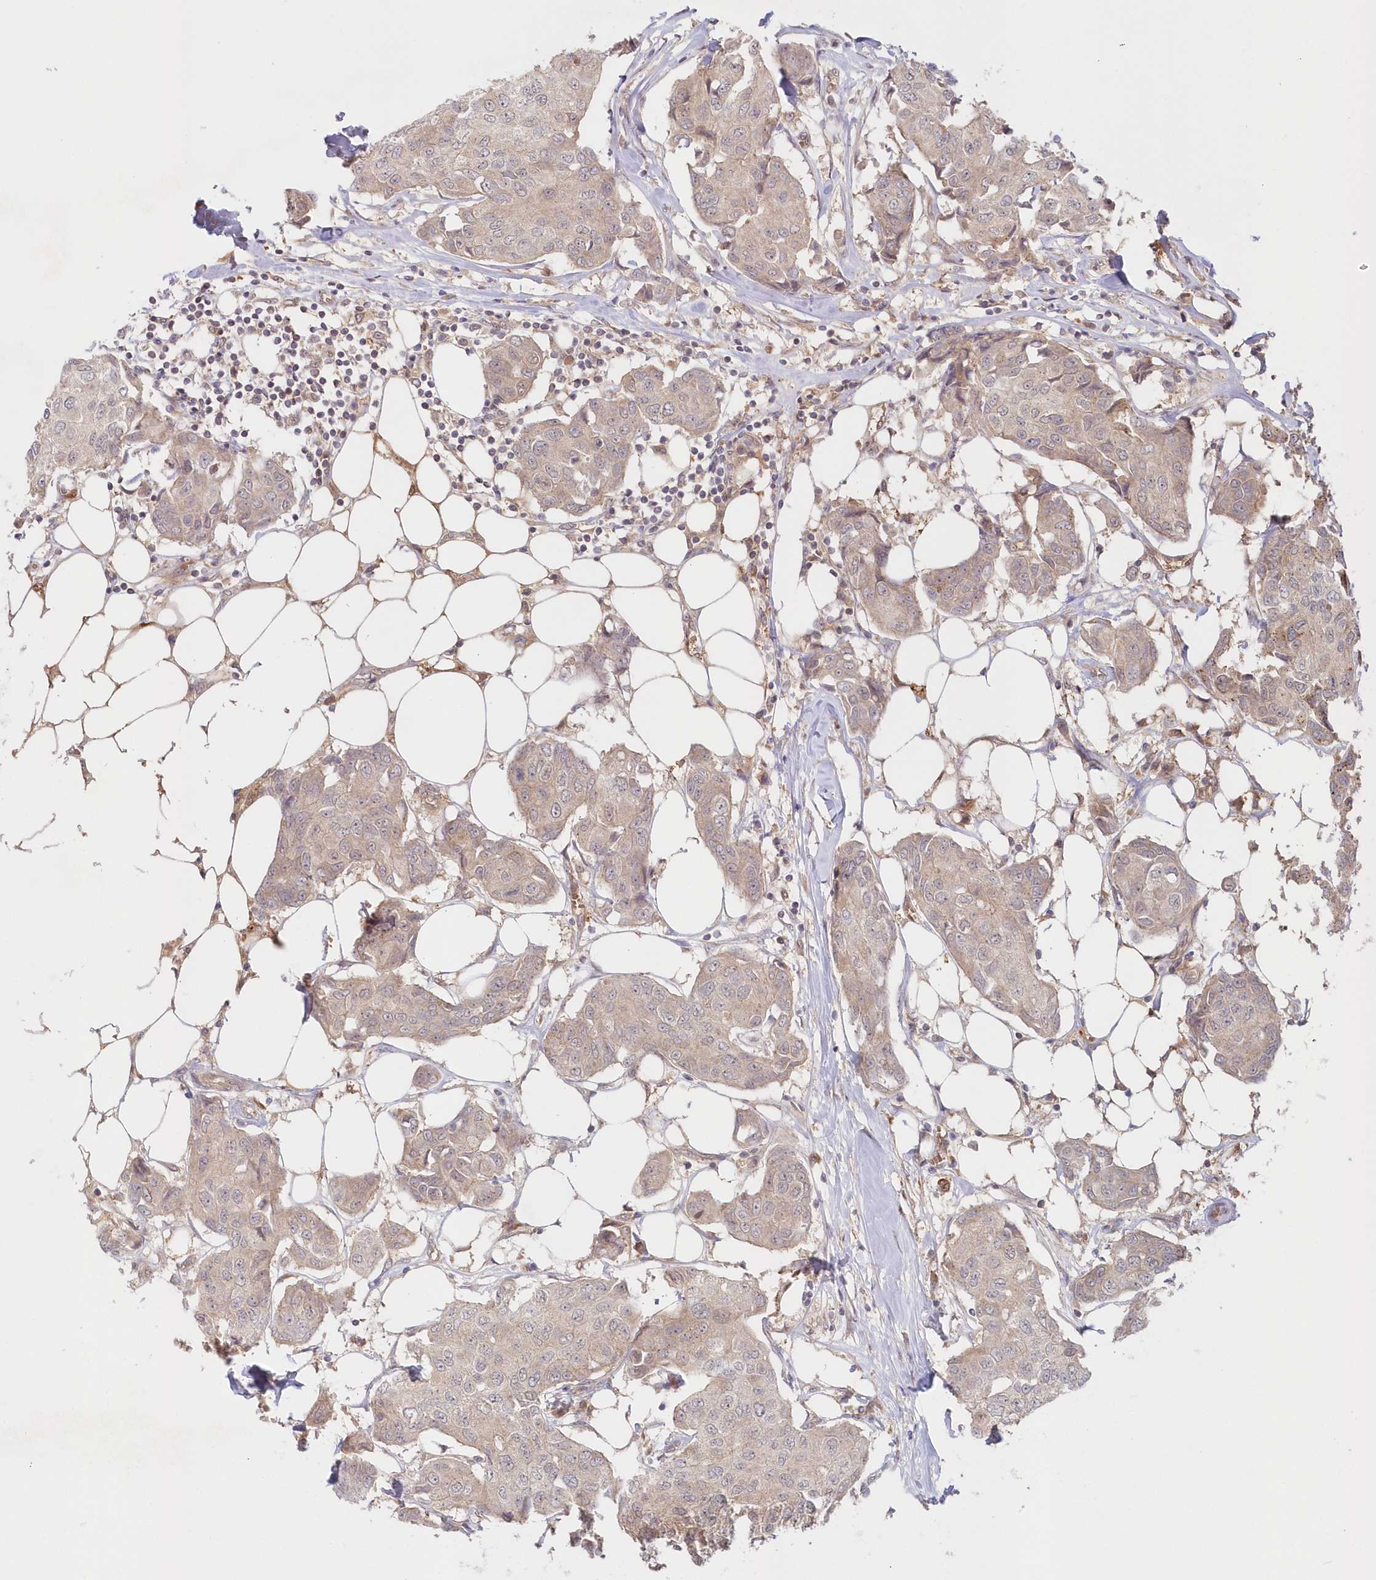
{"staining": {"intensity": "weak", "quantity": "<25%", "location": "cytoplasmic/membranous,nuclear"}, "tissue": "breast cancer", "cell_type": "Tumor cells", "image_type": "cancer", "snomed": [{"axis": "morphology", "description": "Duct carcinoma"}, {"axis": "topography", "description": "Breast"}], "caption": "IHC micrograph of breast cancer (invasive ductal carcinoma) stained for a protein (brown), which exhibits no expression in tumor cells.", "gene": "GBE1", "patient": {"sex": "female", "age": 80}}